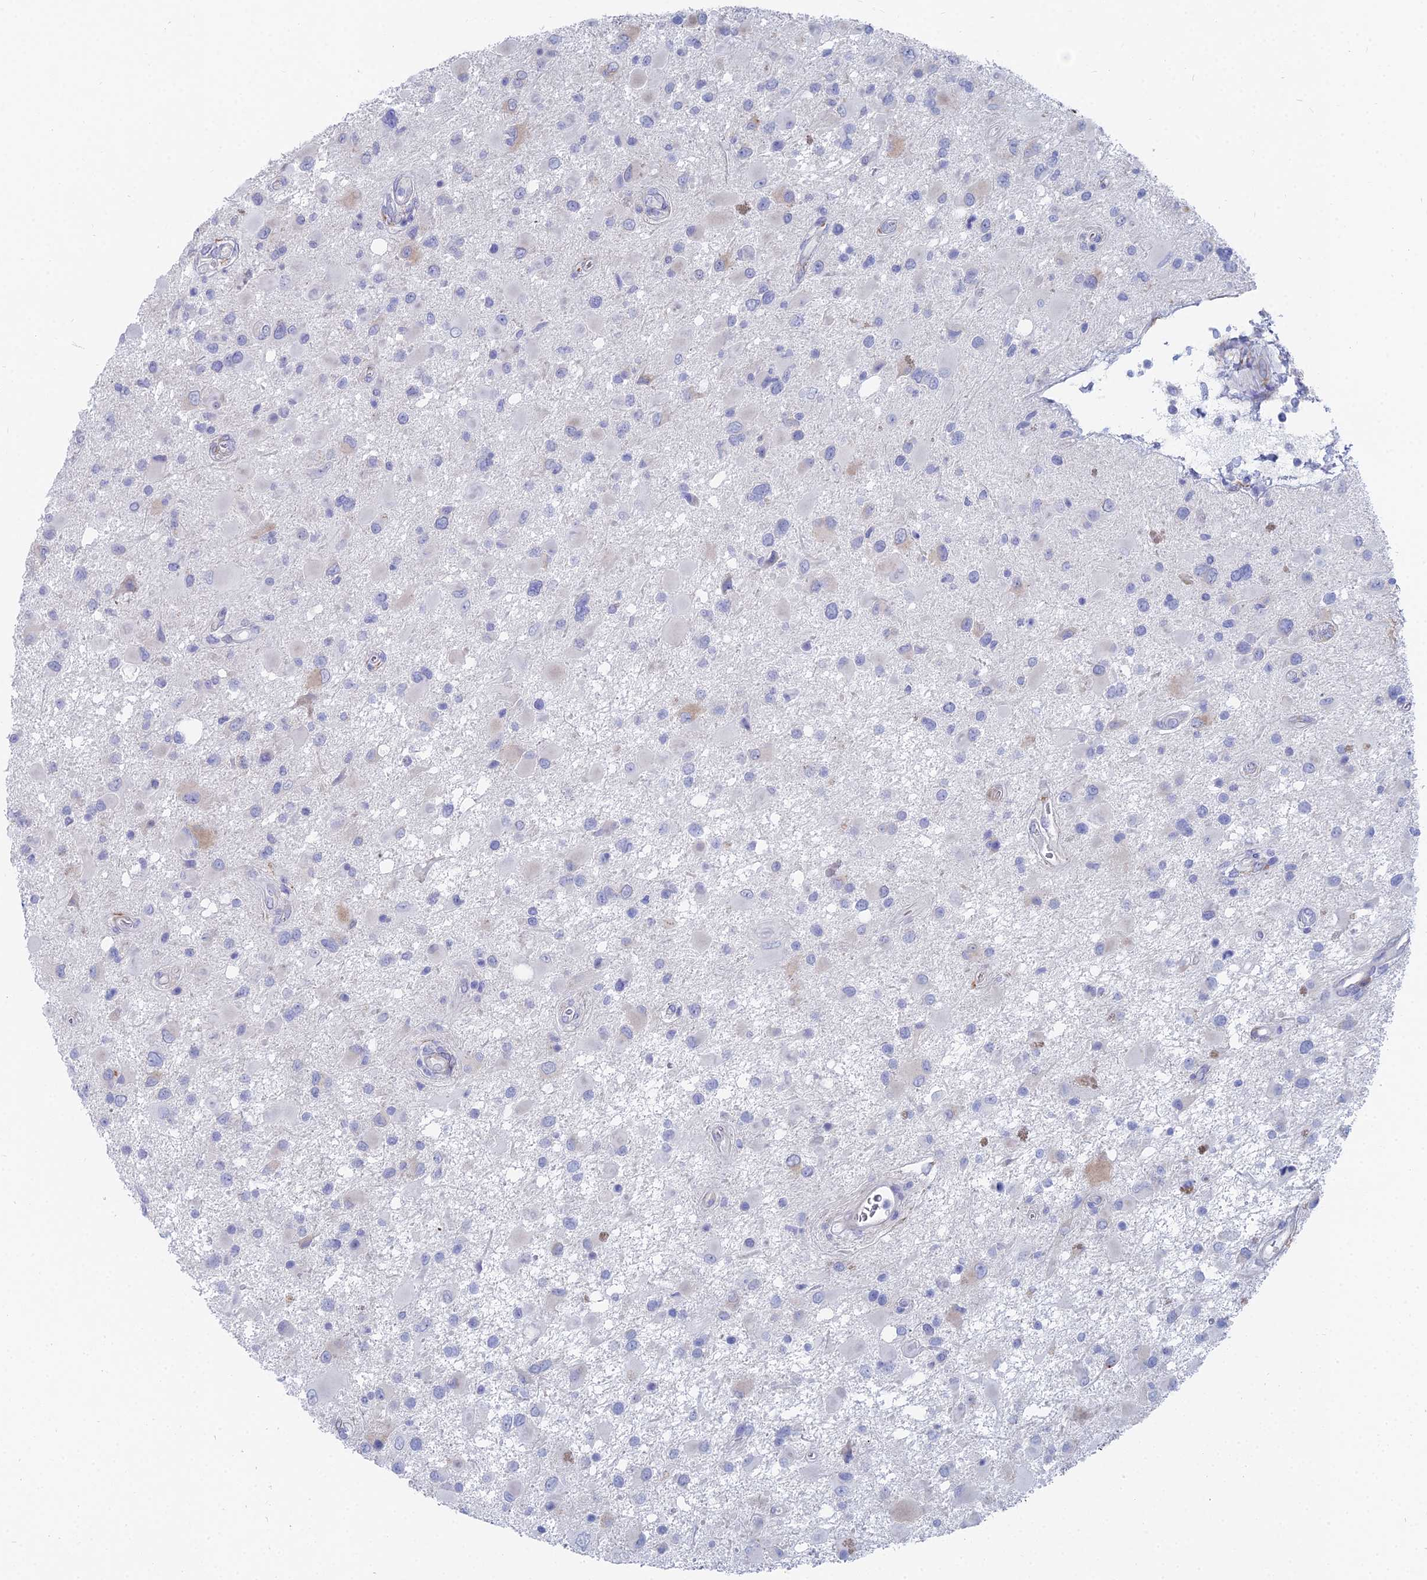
{"staining": {"intensity": "negative", "quantity": "none", "location": "none"}, "tissue": "glioma", "cell_type": "Tumor cells", "image_type": "cancer", "snomed": [{"axis": "morphology", "description": "Glioma, malignant, High grade"}, {"axis": "topography", "description": "Brain"}], "caption": "This is a histopathology image of immunohistochemistry staining of malignant high-grade glioma, which shows no positivity in tumor cells. The staining is performed using DAB brown chromogen with nuclei counter-stained in using hematoxylin.", "gene": "TNNT3", "patient": {"sex": "male", "age": 53}}